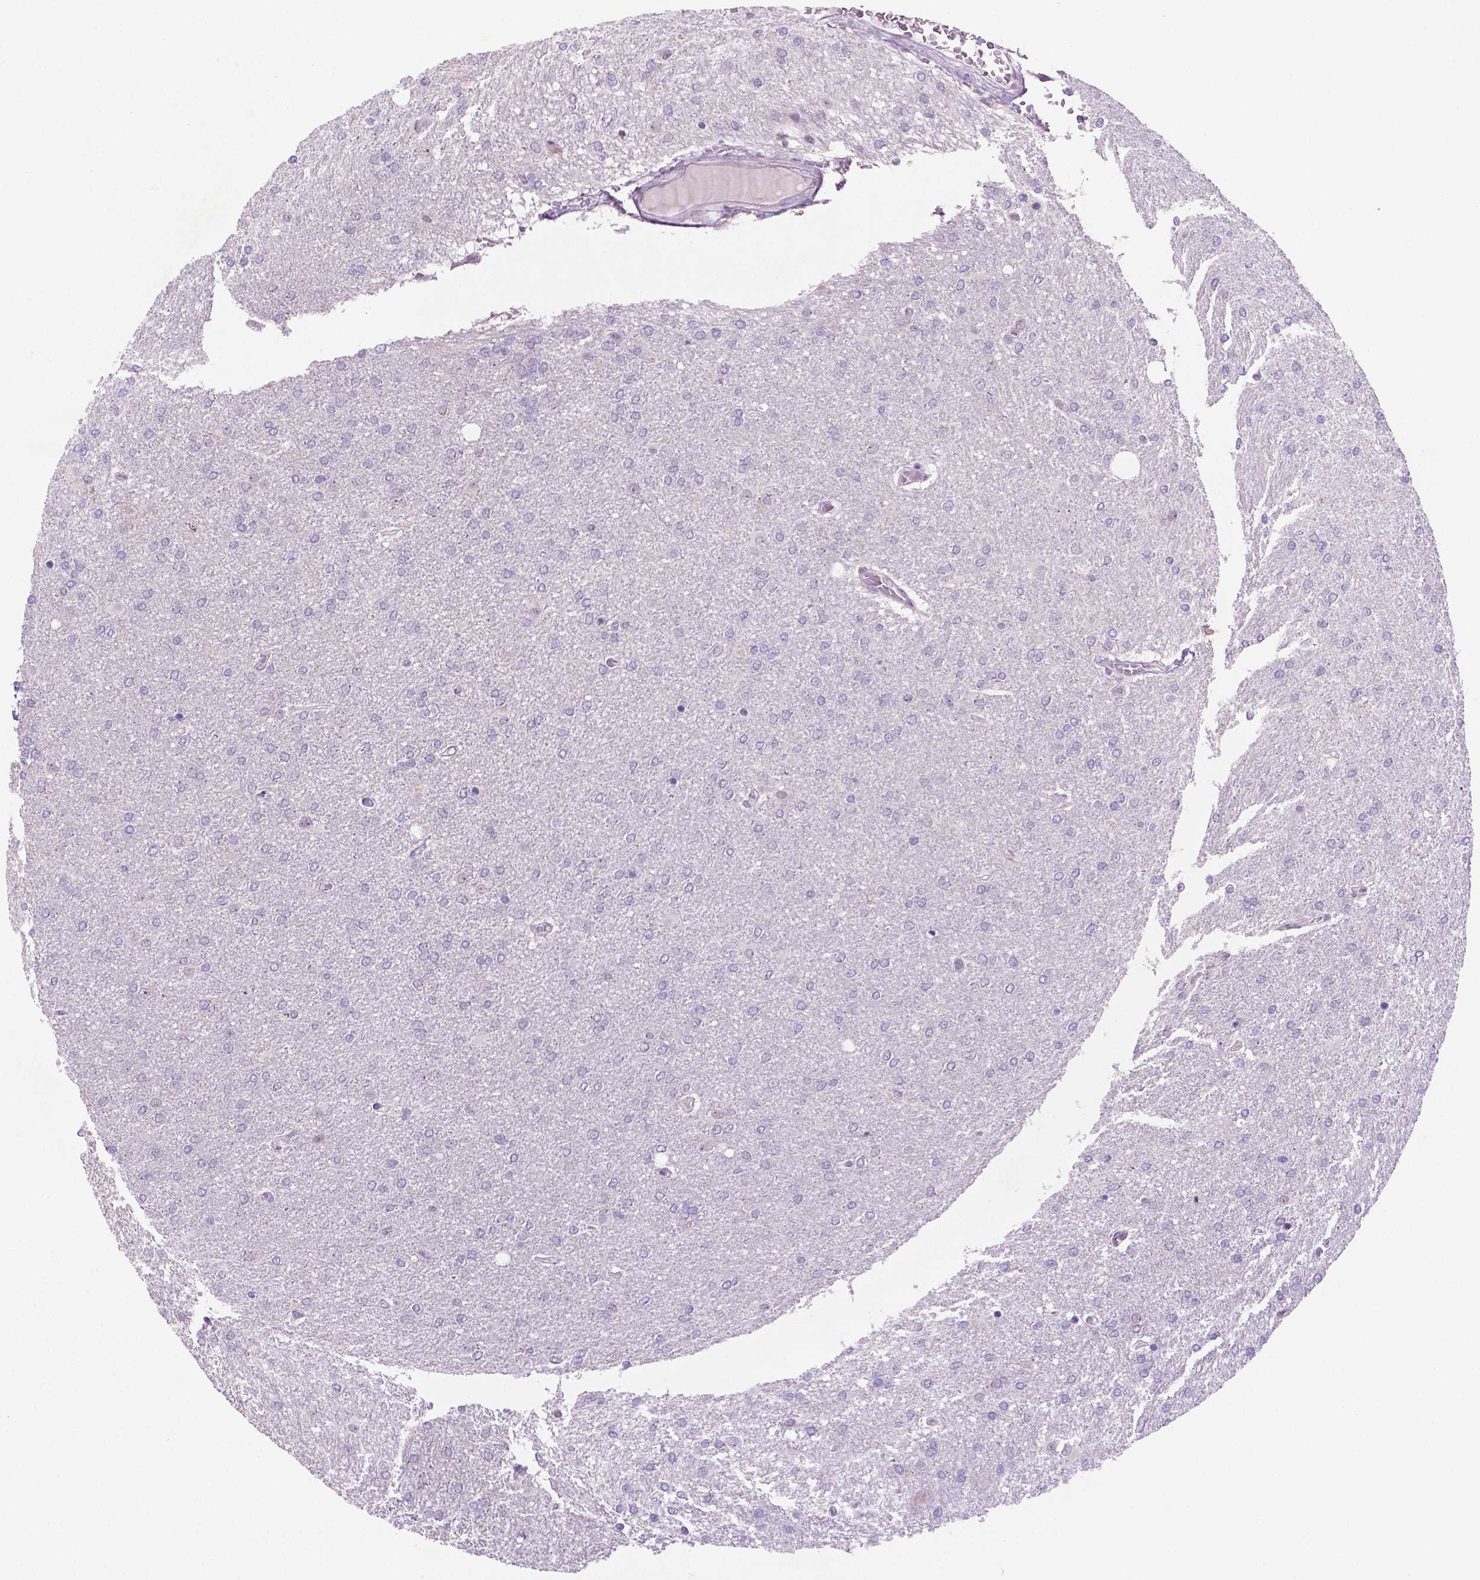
{"staining": {"intensity": "negative", "quantity": "none", "location": "none"}, "tissue": "glioma", "cell_type": "Tumor cells", "image_type": "cancer", "snomed": [{"axis": "morphology", "description": "Glioma, malignant, High grade"}, {"axis": "topography", "description": "Cerebral cortex"}], "caption": "High power microscopy histopathology image of an IHC image of malignant high-grade glioma, revealing no significant positivity in tumor cells.", "gene": "C18orf21", "patient": {"sex": "male", "age": 70}}